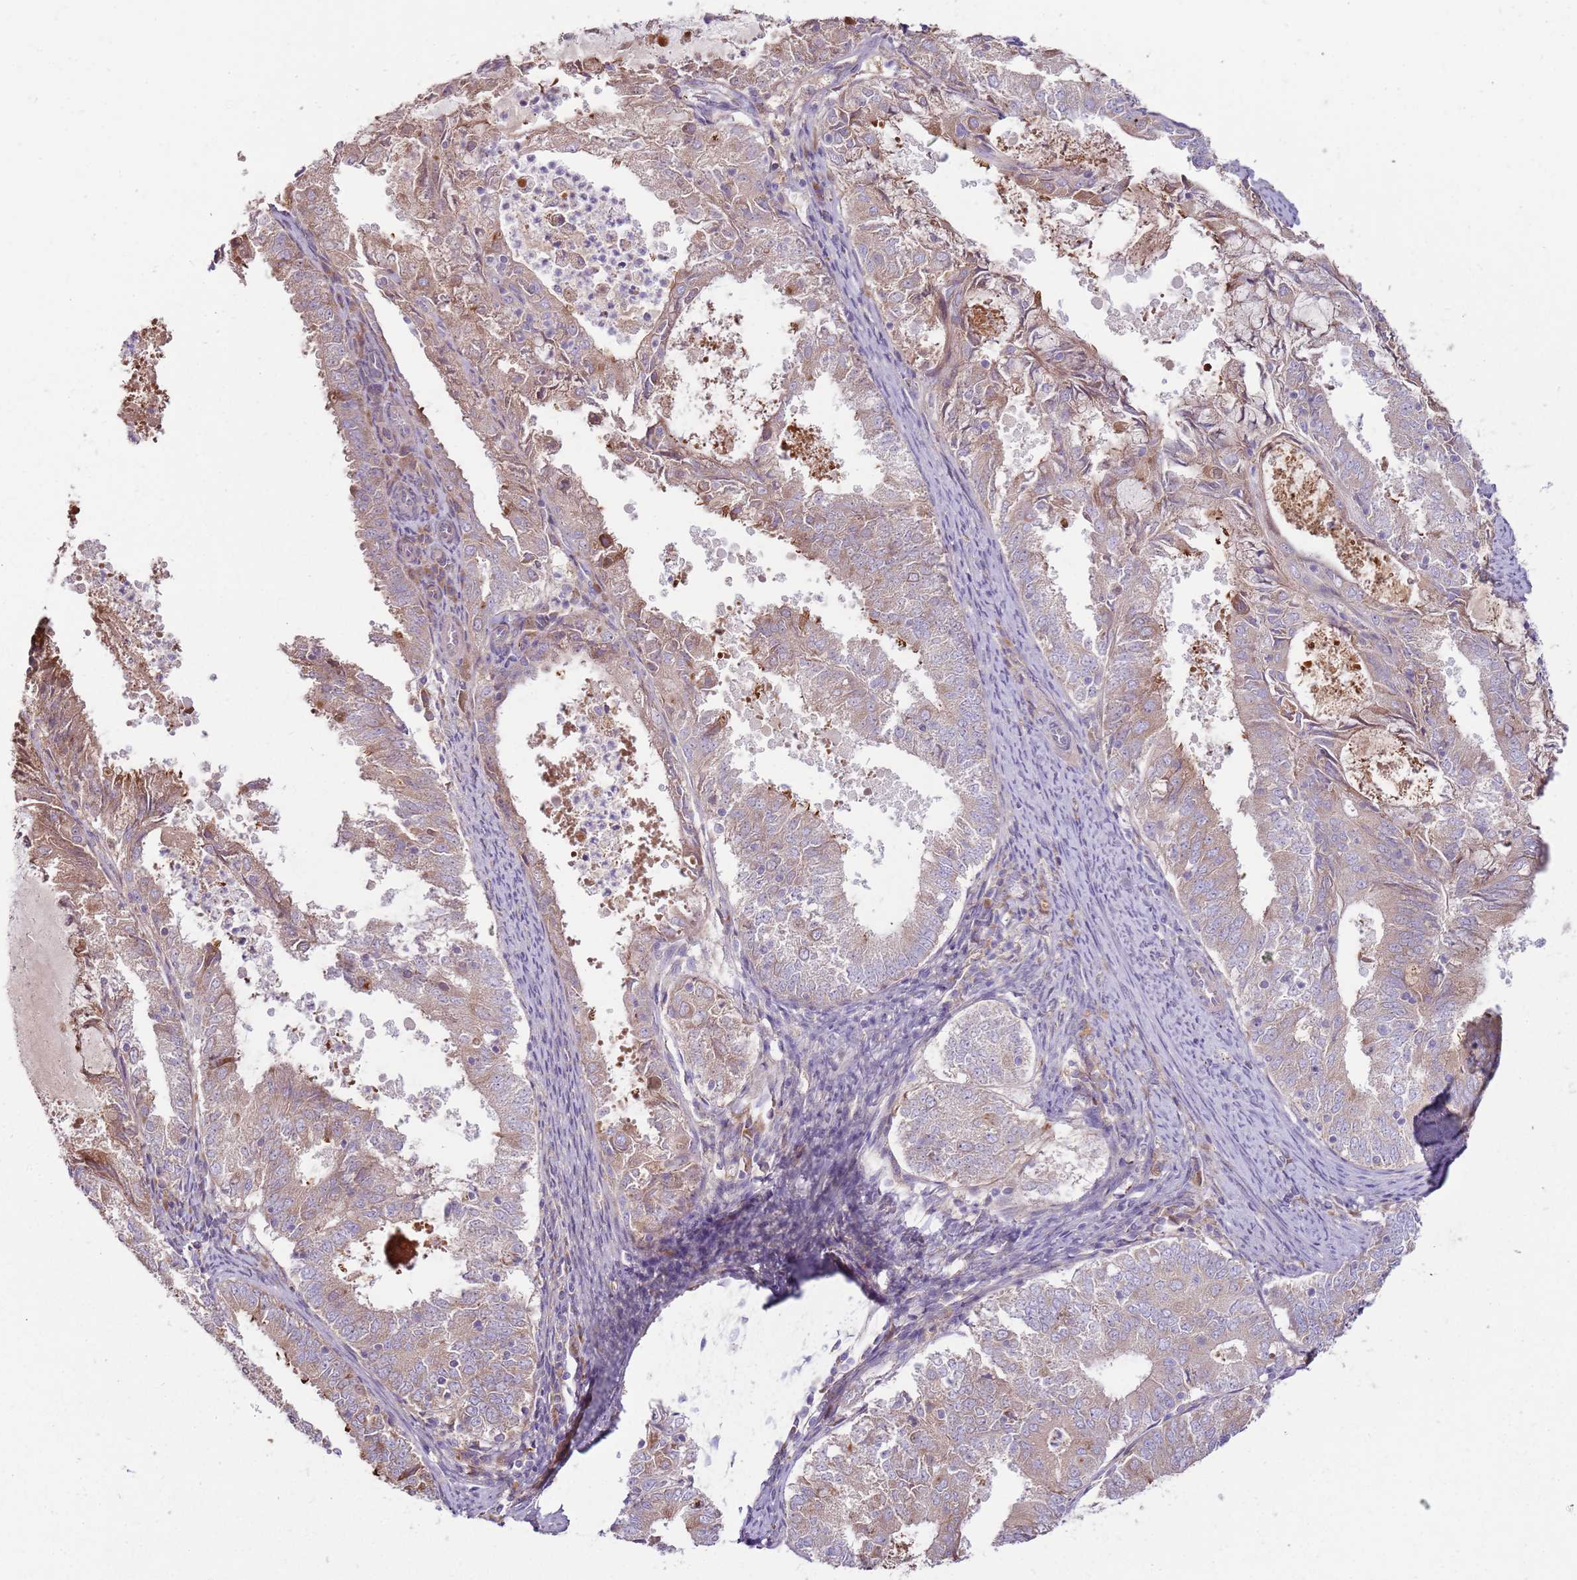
{"staining": {"intensity": "weak", "quantity": ">75%", "location": "cytoplasmic/membranous"}, "tissue": "endometrial cancer", "cell_type": "Tumor cells", "image_type": "cancer", "snomed": [{"axis": "morphology", "description": "Adenocarcinoma, NOS"}, {"axis": "topography", "description": "Endometrium"}], "caption": "Weak cytoplasmic/membranous expression for a protein is present in approximately >75% of tumor cells of endometrial adenocarcinoma using immunohistochemistry.", "gene": "EMC1", "patient": {"sex": "female", "age": 57}}